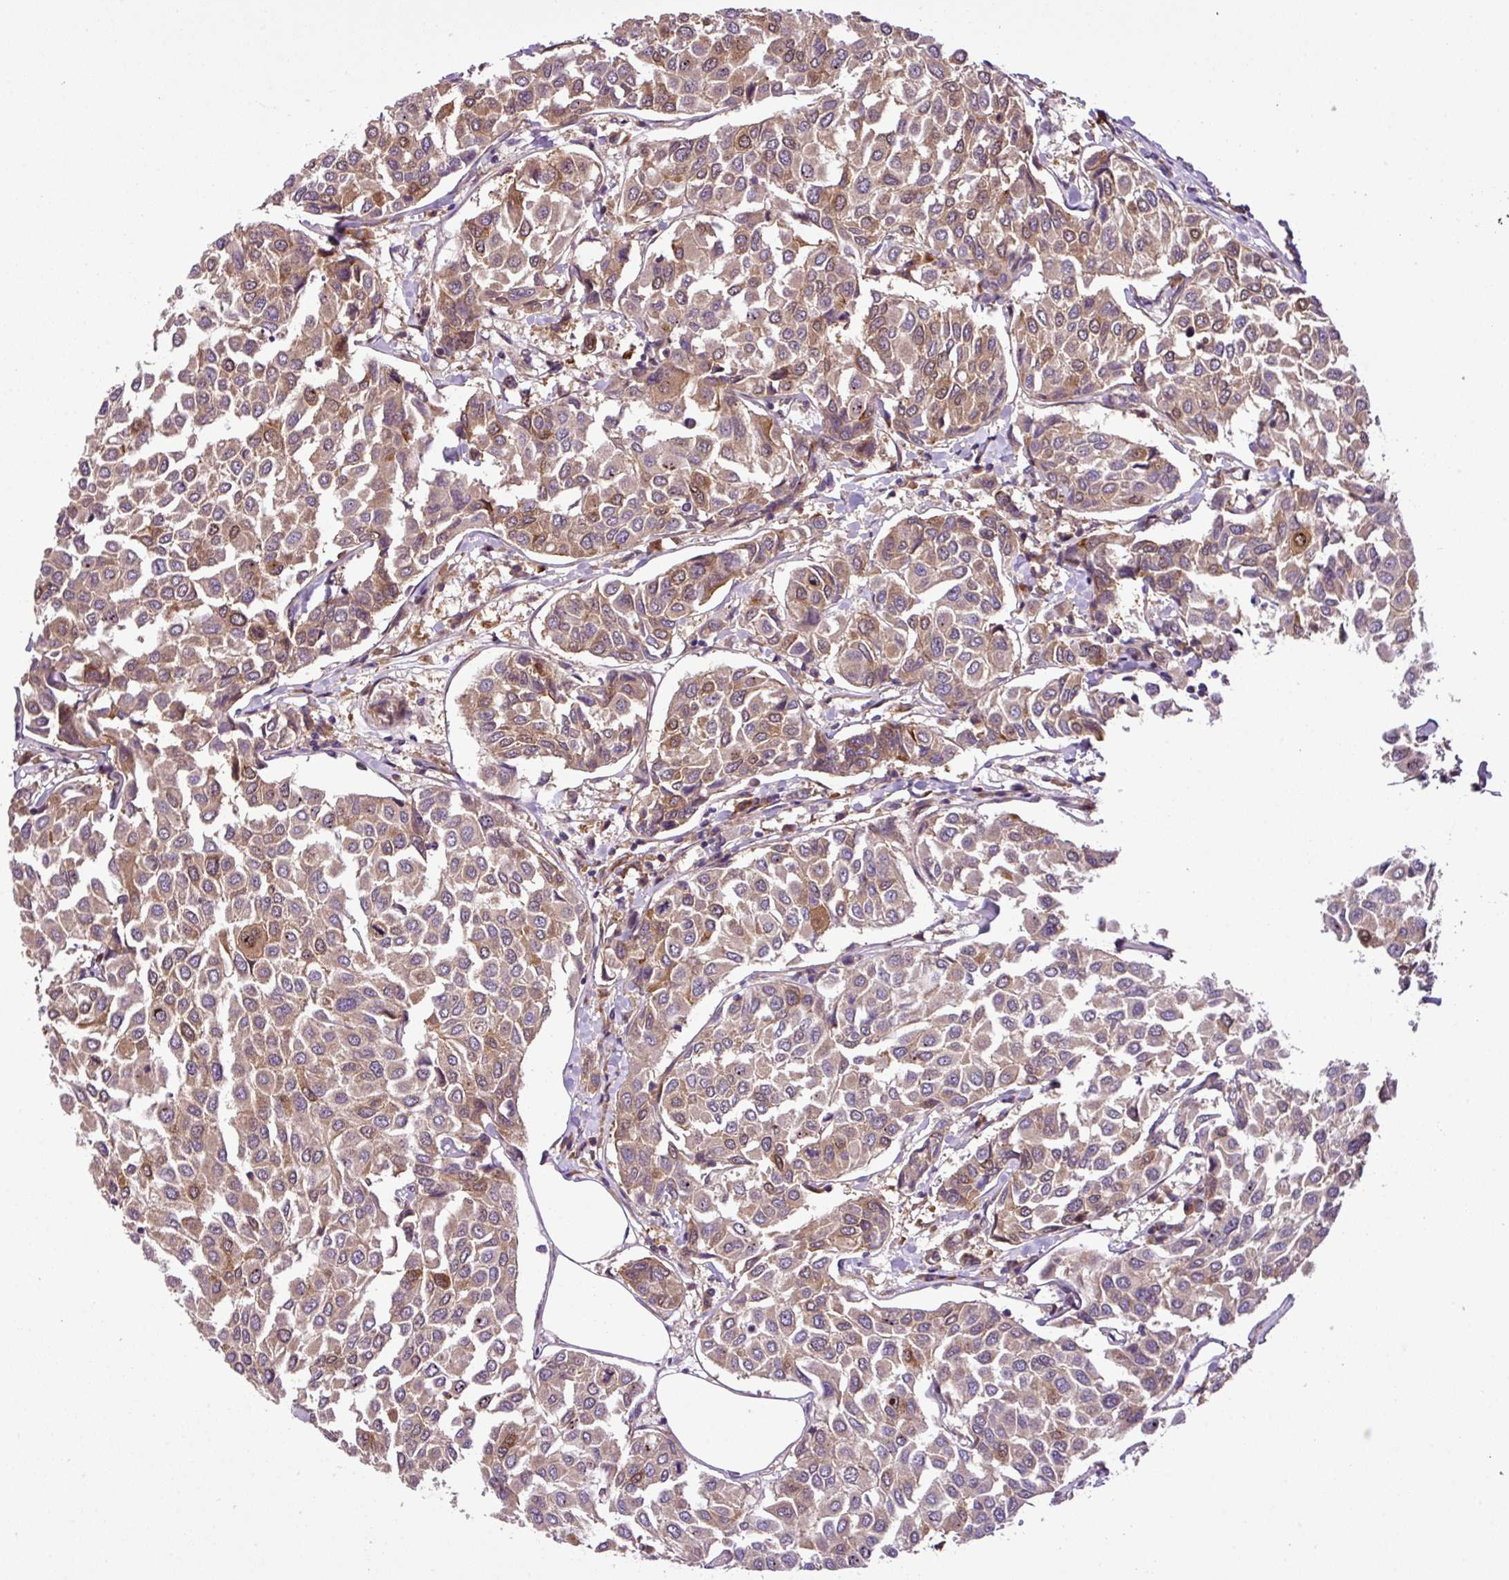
{"staining": {"intensity": "moderate", "quantity": ">75%", "location": "cytoplasmic/membranous"}, "tissue": "breast cancer", "cell_type": "Tumor cells", "image_type": "cancer", "snomed": [{"axis": "morphology", "description": "Duct carcinoma"}, {"axis": "topography", "description": "Breast"}], "caption": "The immunohistochemical stain highlights moderate cytoplasmic/membranous positivity in tumor cells of breast cancer (invasive ductal carcinoma) tissue.", "gene": "DLGAP4", "patient": {"sex": "female", "age": 55}}